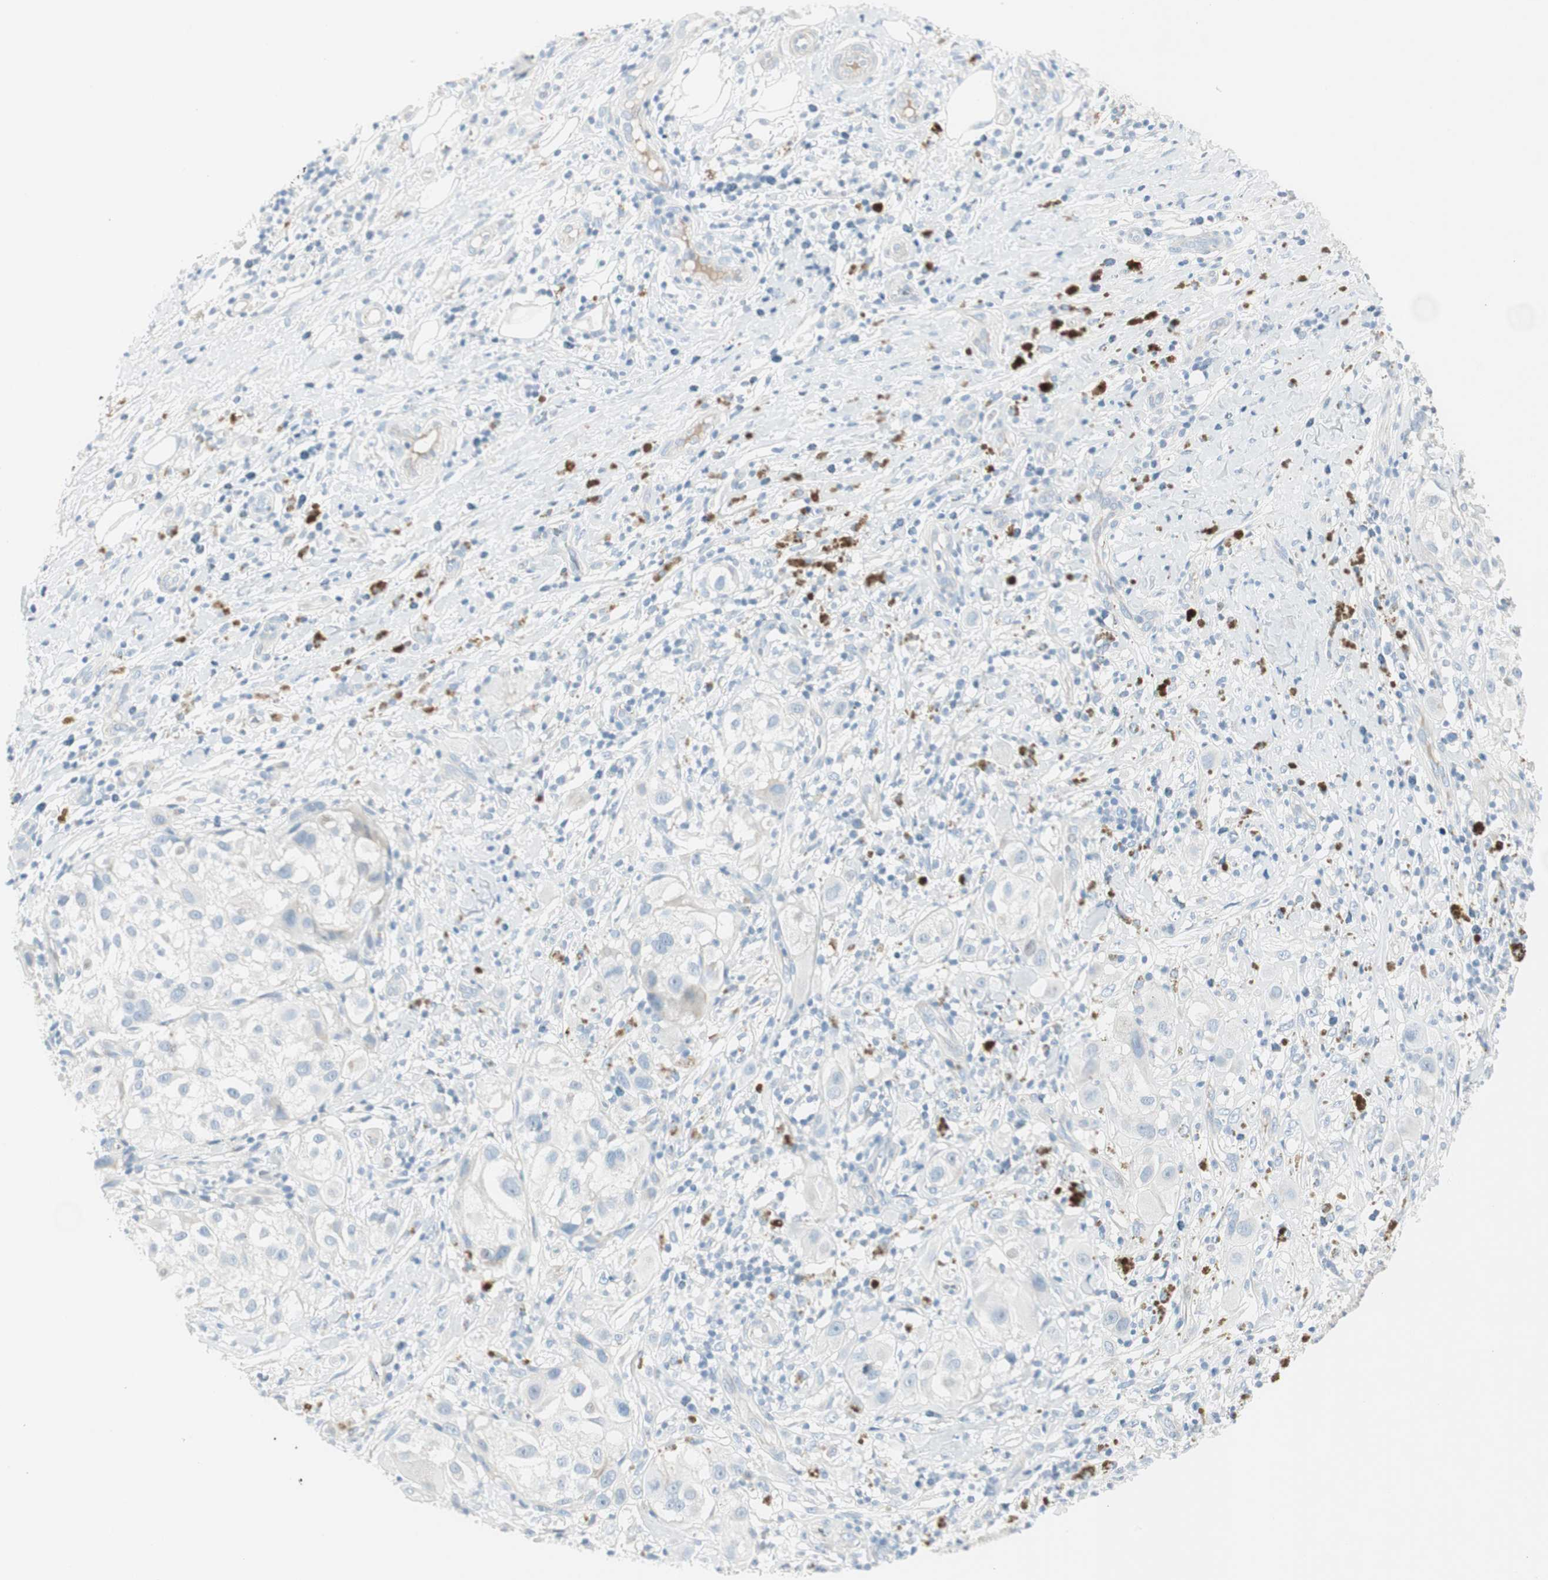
{"staining": {"intensity": "negative", "quantity": "none", "location": "none"}, "tissue": "melanoma", "cell_type": "Tumor cells", "image_type": "cancer", "snomed": [{"axis": "morphology", "description": "Necrosis, NOS"}, {"axis": "morphology", "description": "Malignant melanoma, NOS"}, {"axis": "topography", "description": "Skin"}], "caption": "The micrograph shows no significant expression in tumor cells of malignant melanoma. Nuclei are stained in blue.", "gene": "CACNA2D1", "patient": {"sex": "female", "age": 87}}